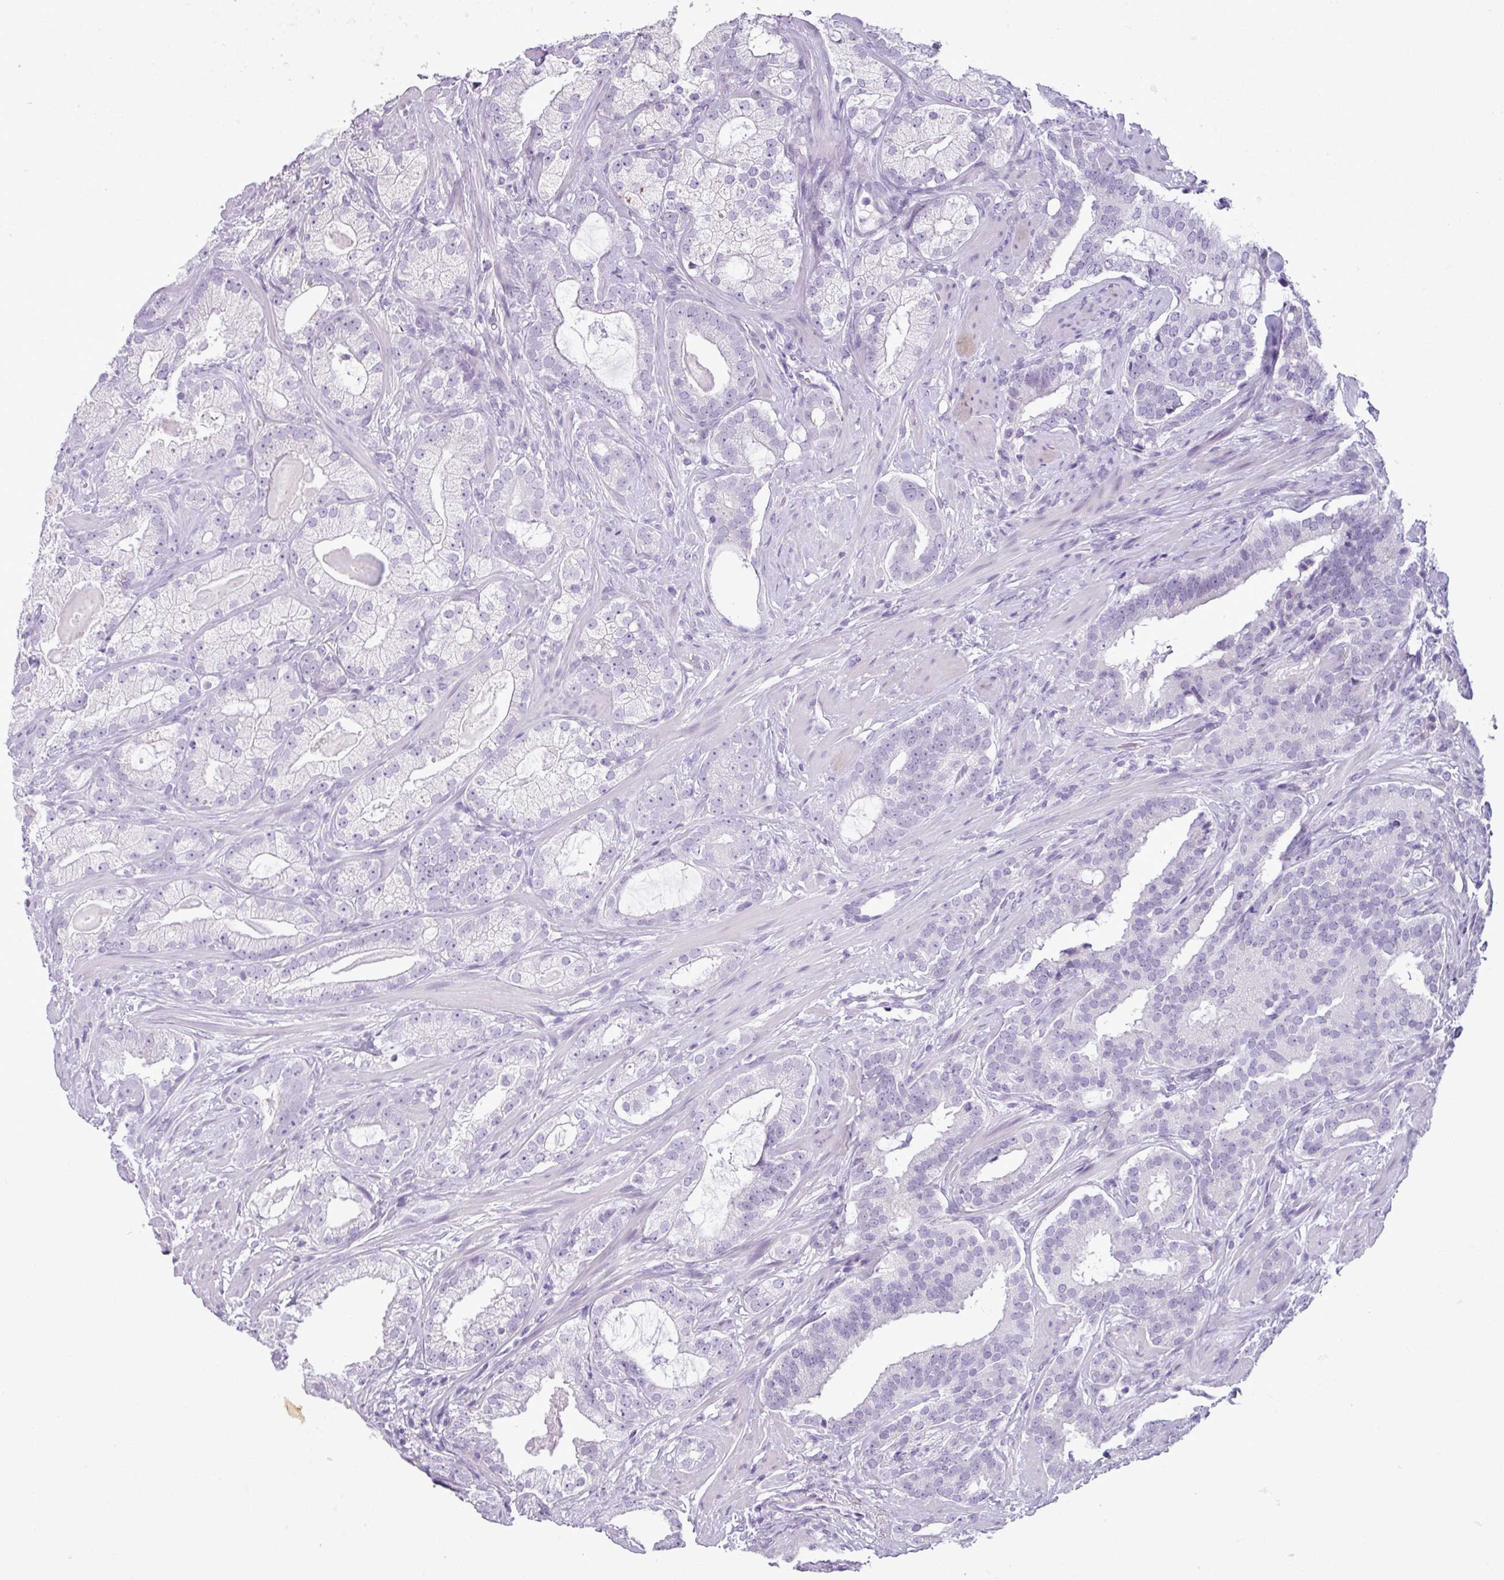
{"staining": {"intensity": "negative", "quantity": "none", "location": "none"}, "tissue": "prostate cancer", "cell_type": "Tumor cells", "image_type": "cancer", "snomed": [{"axis": "morphology", "description": "Adenocarcinoma, High grade"}, {"axis": "topography", "description": "Prostate"}], "caption": "IHC image of neoplastic tissue: human prostate adenocarcinoma (high-grade) stained with DAB reveals no significant protein staining in tumor cells. The staining is performed using DAB (3,3'-diaminobenzidine) brown chromogen with nuclei counter-stained in using hematoxylin.", "gene": "CDH16", "patient": {"sex": "male", "age": 64}}